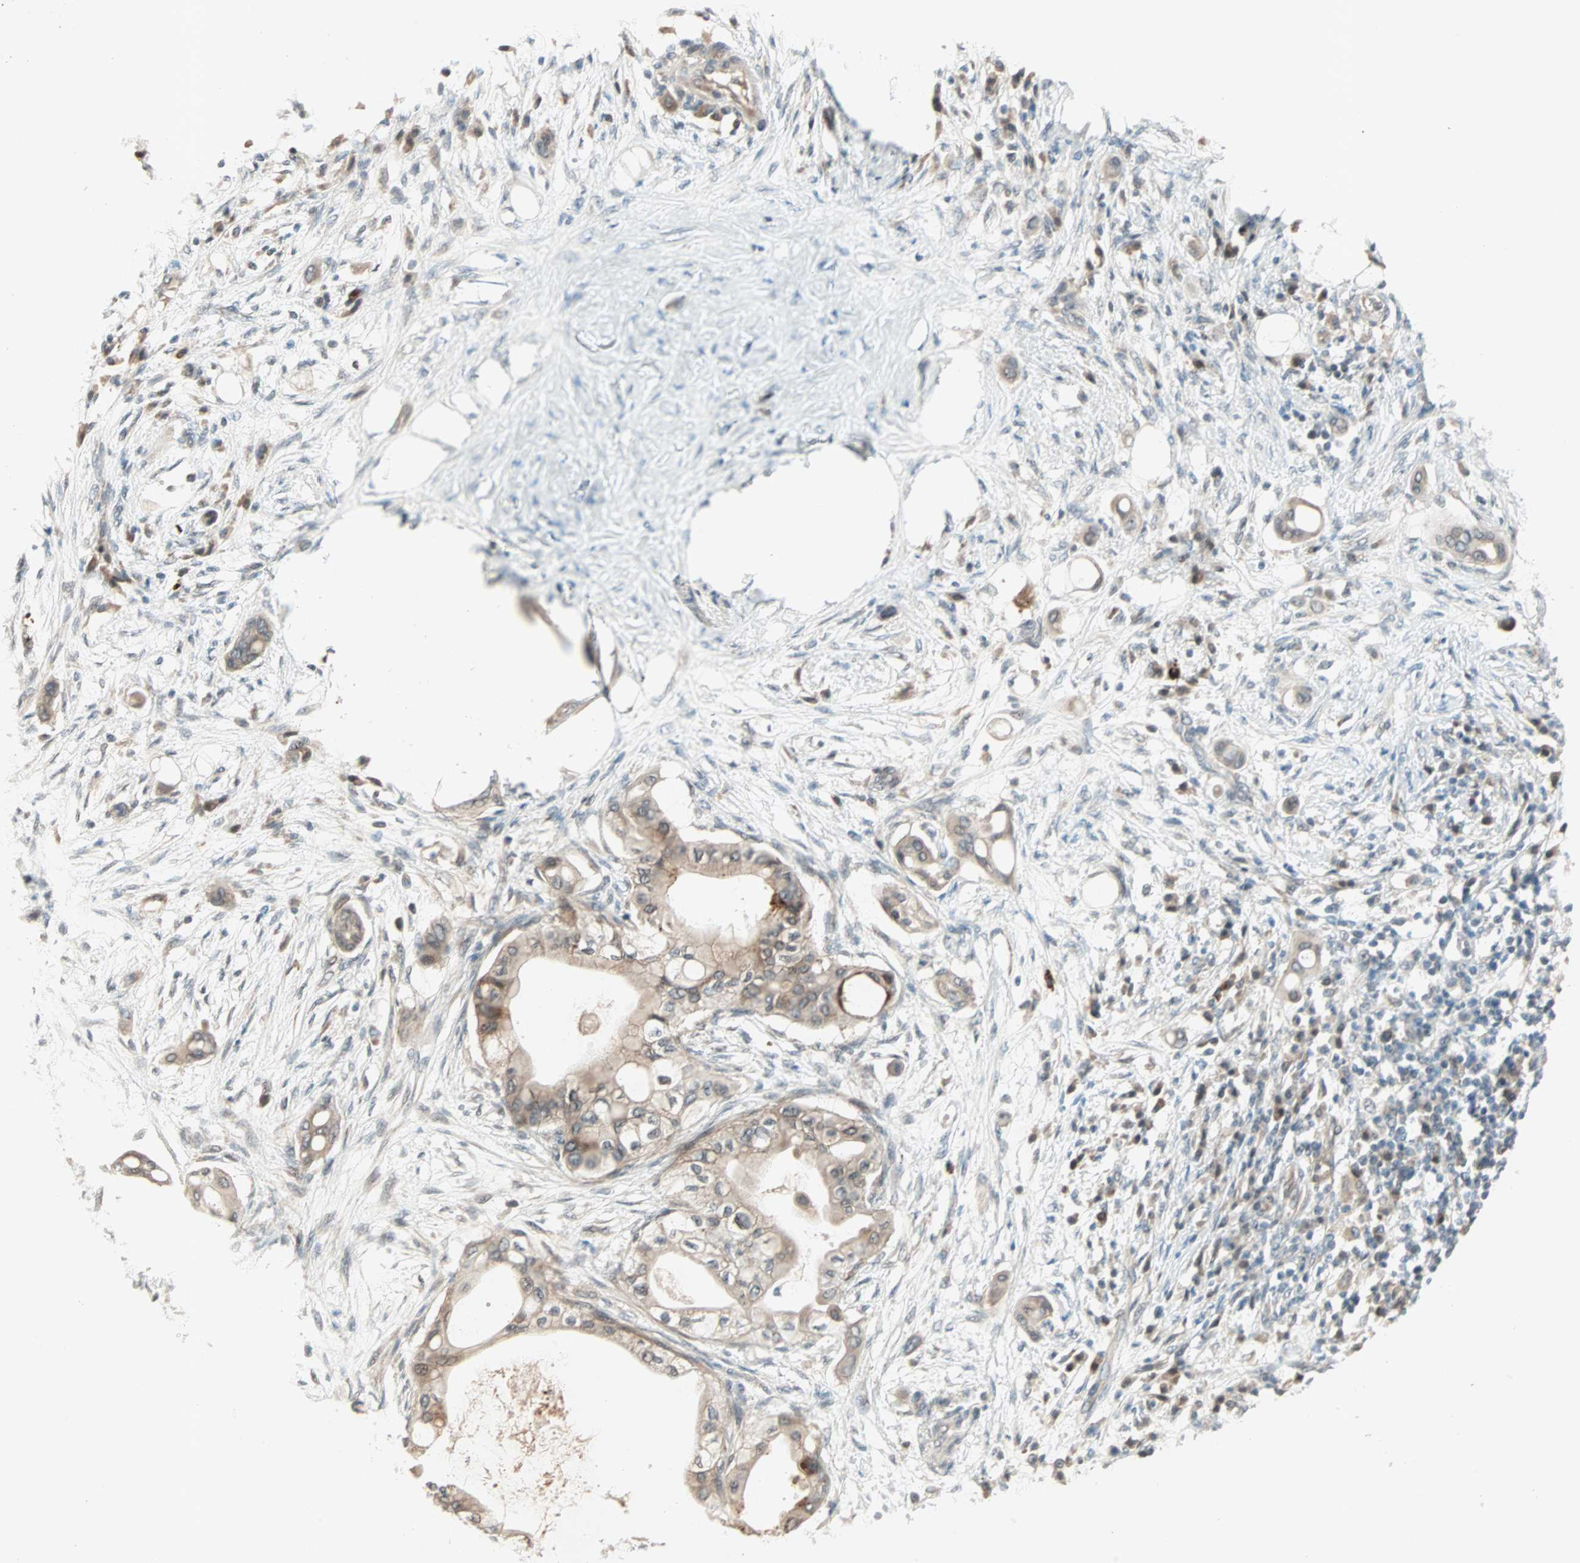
{"staining": {"intensity": "weak", "quantity": ">75%", "location": "cytoplasmic/membranous"}, "tissue": "pancreatic cancer", "cell_type": "Tumor cells", "image_type": "cancer", "snomed": [{"axis": "morphology", "description": "Adenocarcinoma, NOS"}, {"axis": "morphology", "description": "Adenocarcinoma, metastatic, NOS"}, {"axis": "topography", "description": "Lymph node"}, {"axis": "topography", "description": "Pancreas"}, {"axis": "topography", "description": "Duodenum"}], "caption": "Pancreatic metastatic adenocarcinoma stained for a protein (brown) exhibits weak cytoplasmic/membranous positive positivity in about >75% of tumor cells.", "gene": "PGBD1", "patient": {"sex": "female", "age": 64}}